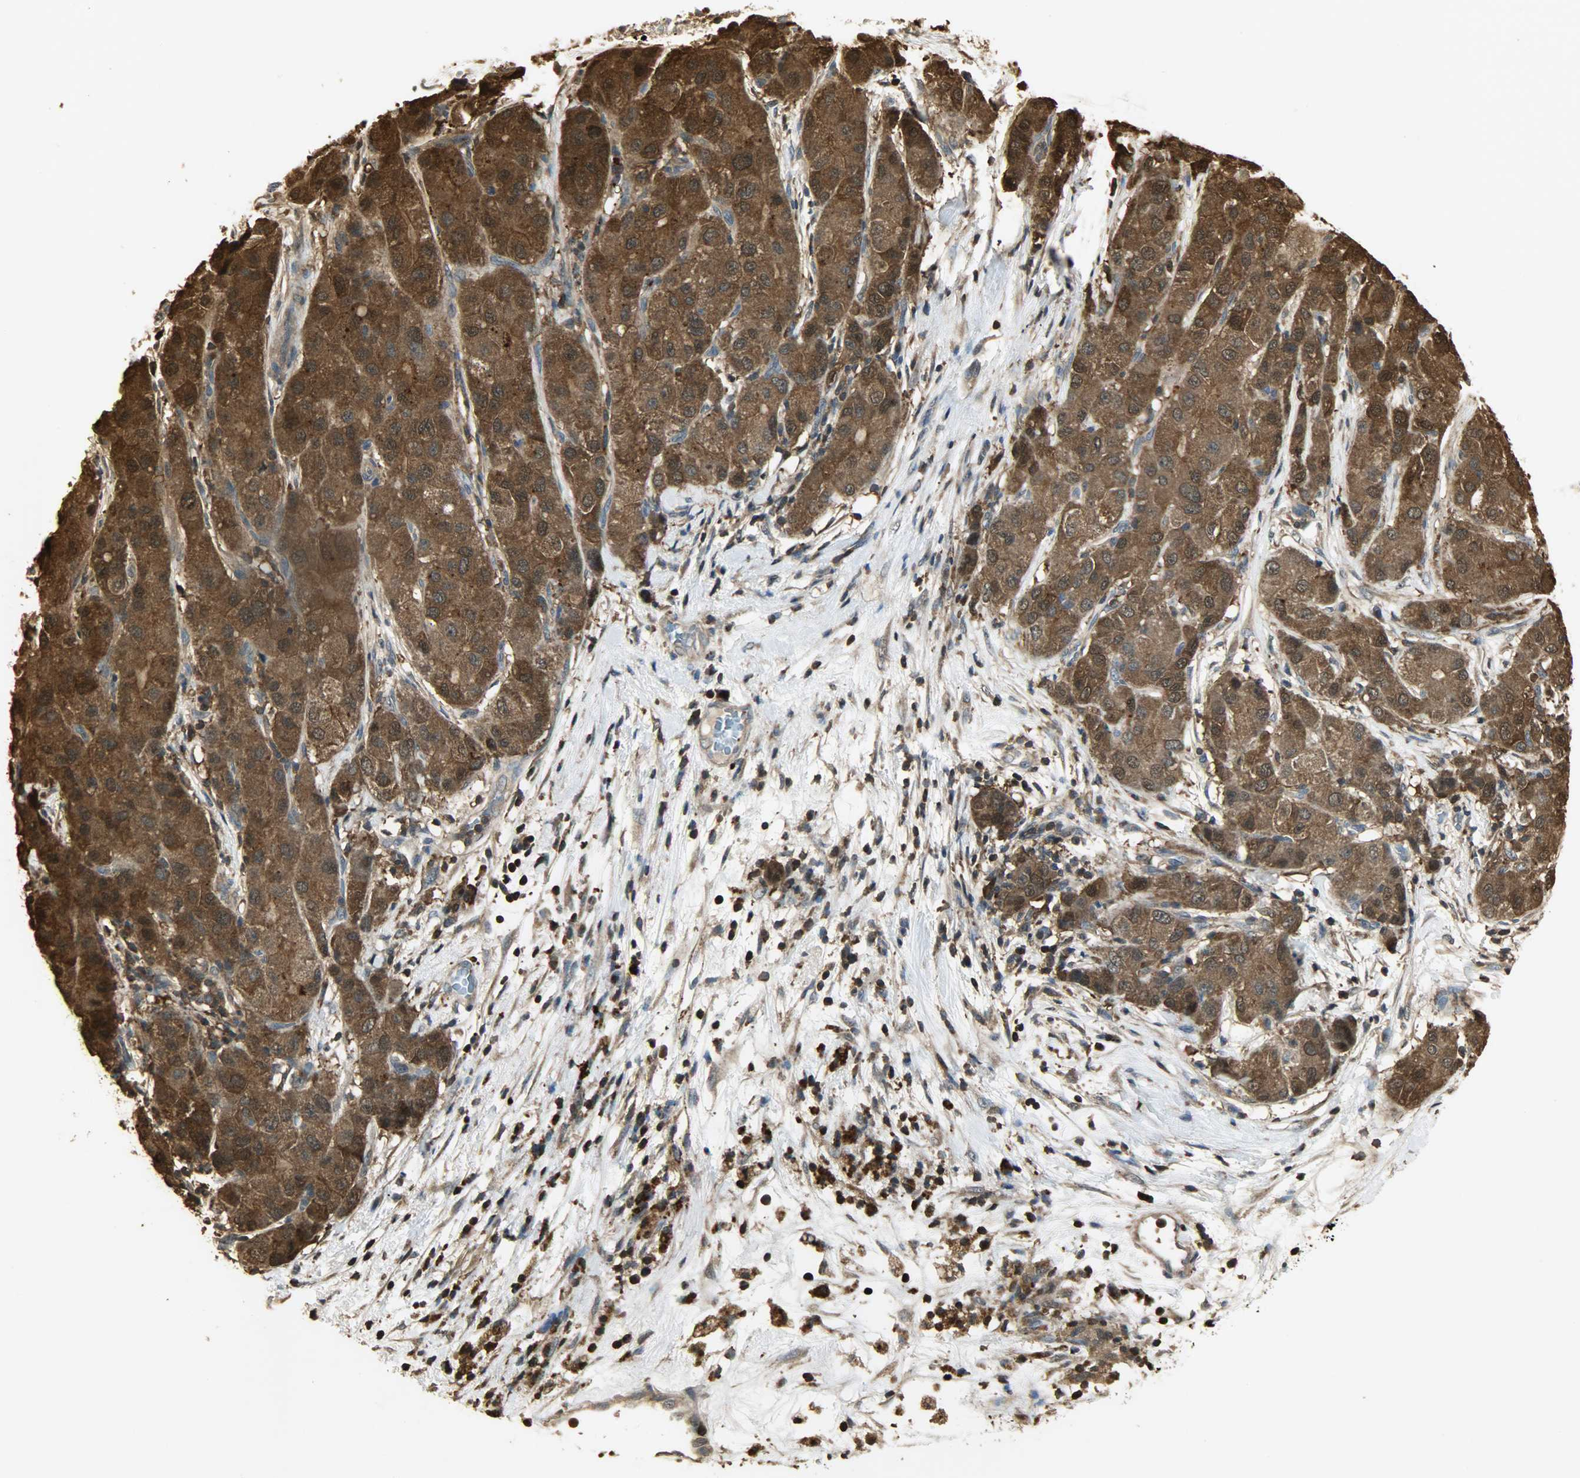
{"staining": {"intensity": "strong", "quantity": ">75%", "location": "cytoplasmic/membranous,nuclear"}, "tissue": "liver cancer", "cell_type": "Tumor cells", "image_type": "cancer", "snomed": [{"axis": "morphology", "description": "Carcinoma, Hepatocellular, NOS"}, {"axis": "topography", "description": "Liver"}], "caption": "Protein staining of liver cancer tissue reveals strong cytoplasmic/membranous and nuclear expression in approximately >75% of tumor cells.", "gene": "YWHAZ", "patient": {"sex": "male", "age": 80}}